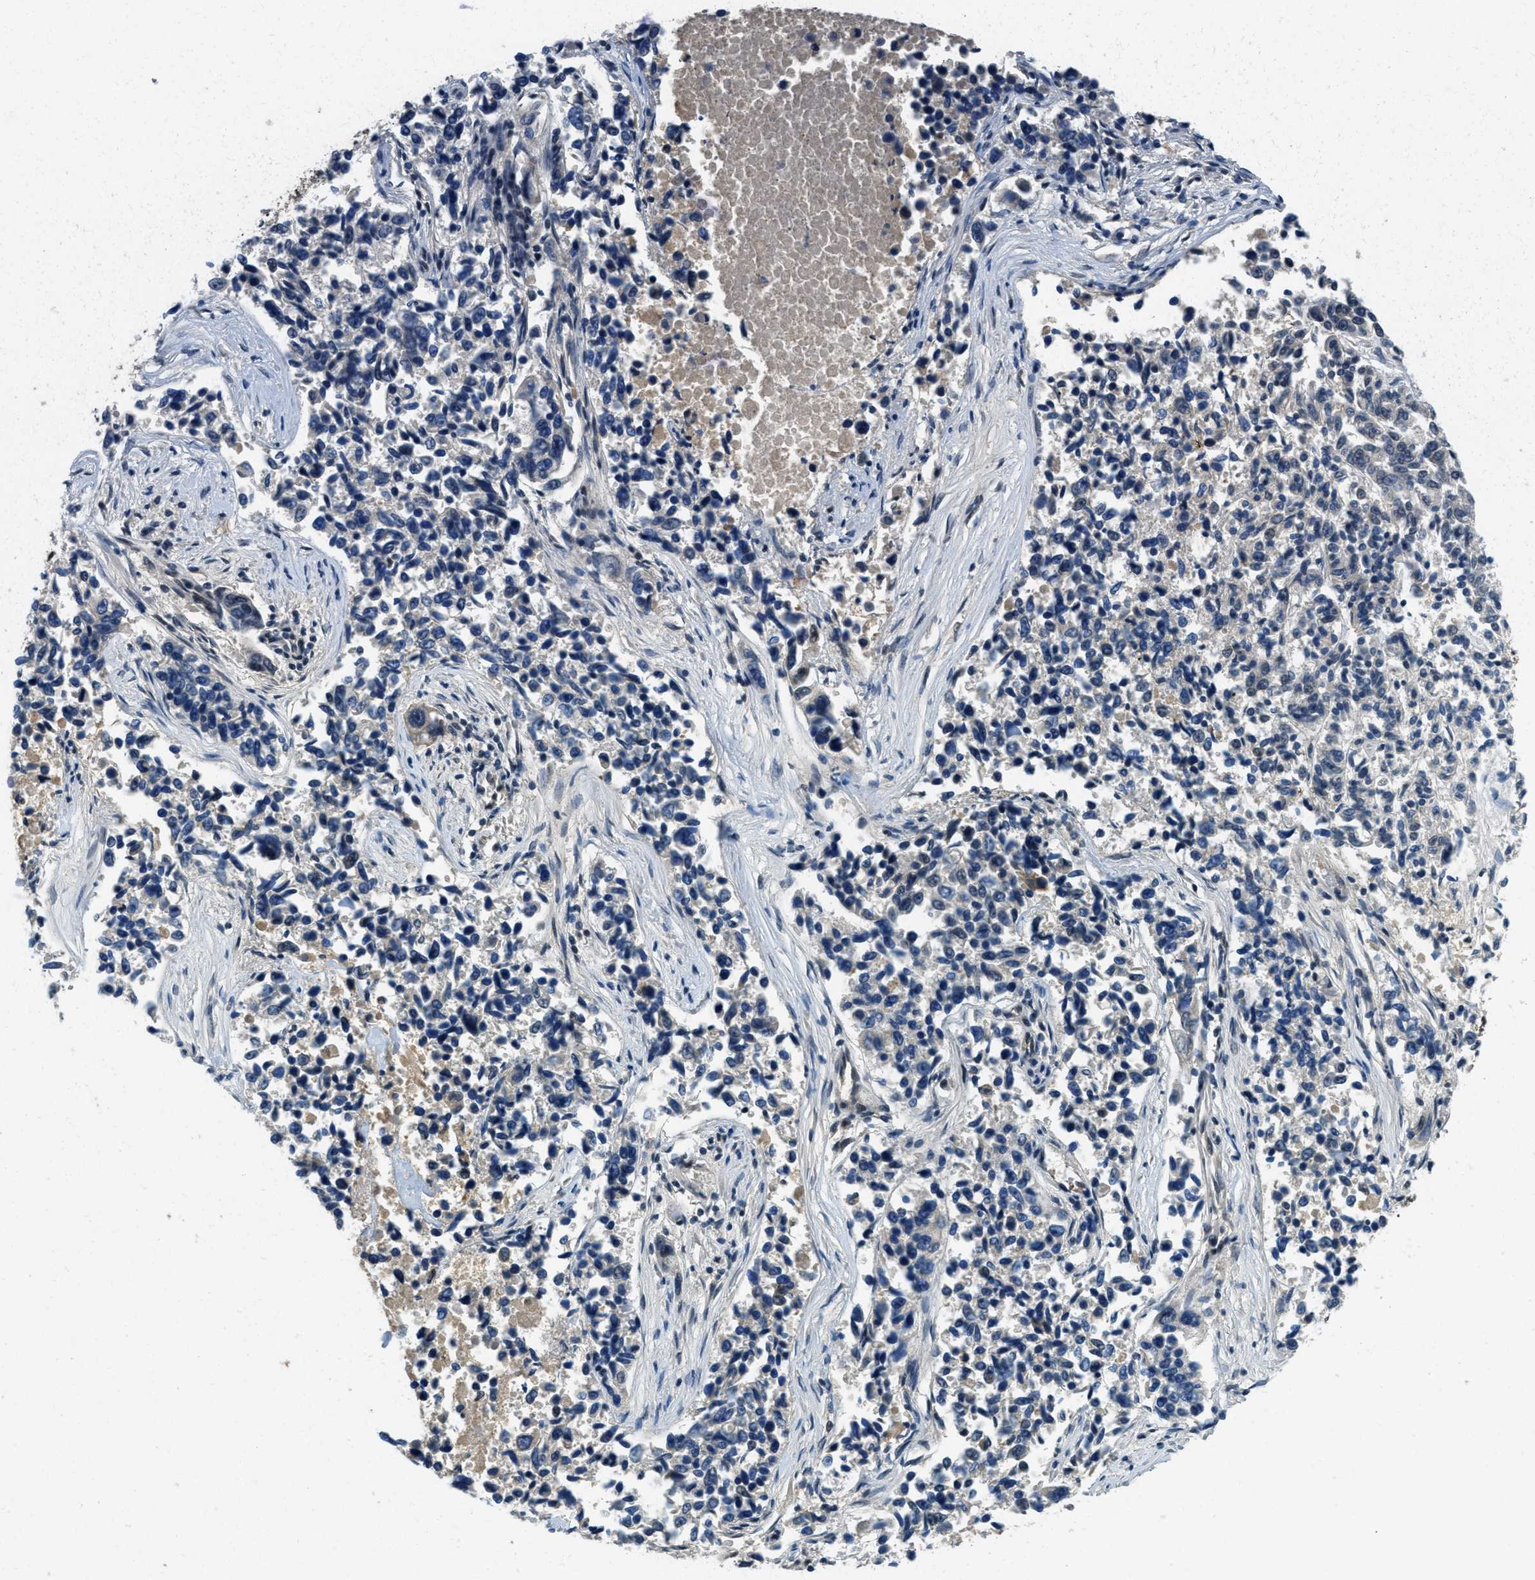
{"staining": {"intensity": "negative", "quantity": "none", "location": "none"}, "tissue": "lung cancer", "cell_type": "Tumor cells", "image_type": "cancer", "snomed": [{"axis": "morphology", "description": "Adenocarcinoma, NOS"}, {"axis": "topography", "description": "Lung"}], "caption": "A high-resolution micrograph shows immunohistochemistry (IHC) staining of lung cancer (adenocarcinoma), which demonstrates no significant positivity in tumor cells. The staining was performed using DAB to visualize the protein expression in brown, while the nuclei were stained in blue with hematoxylin (Magnification: 20x).", "gene": "ZNF148", "patient": {"sex": "male", "age": 84}}